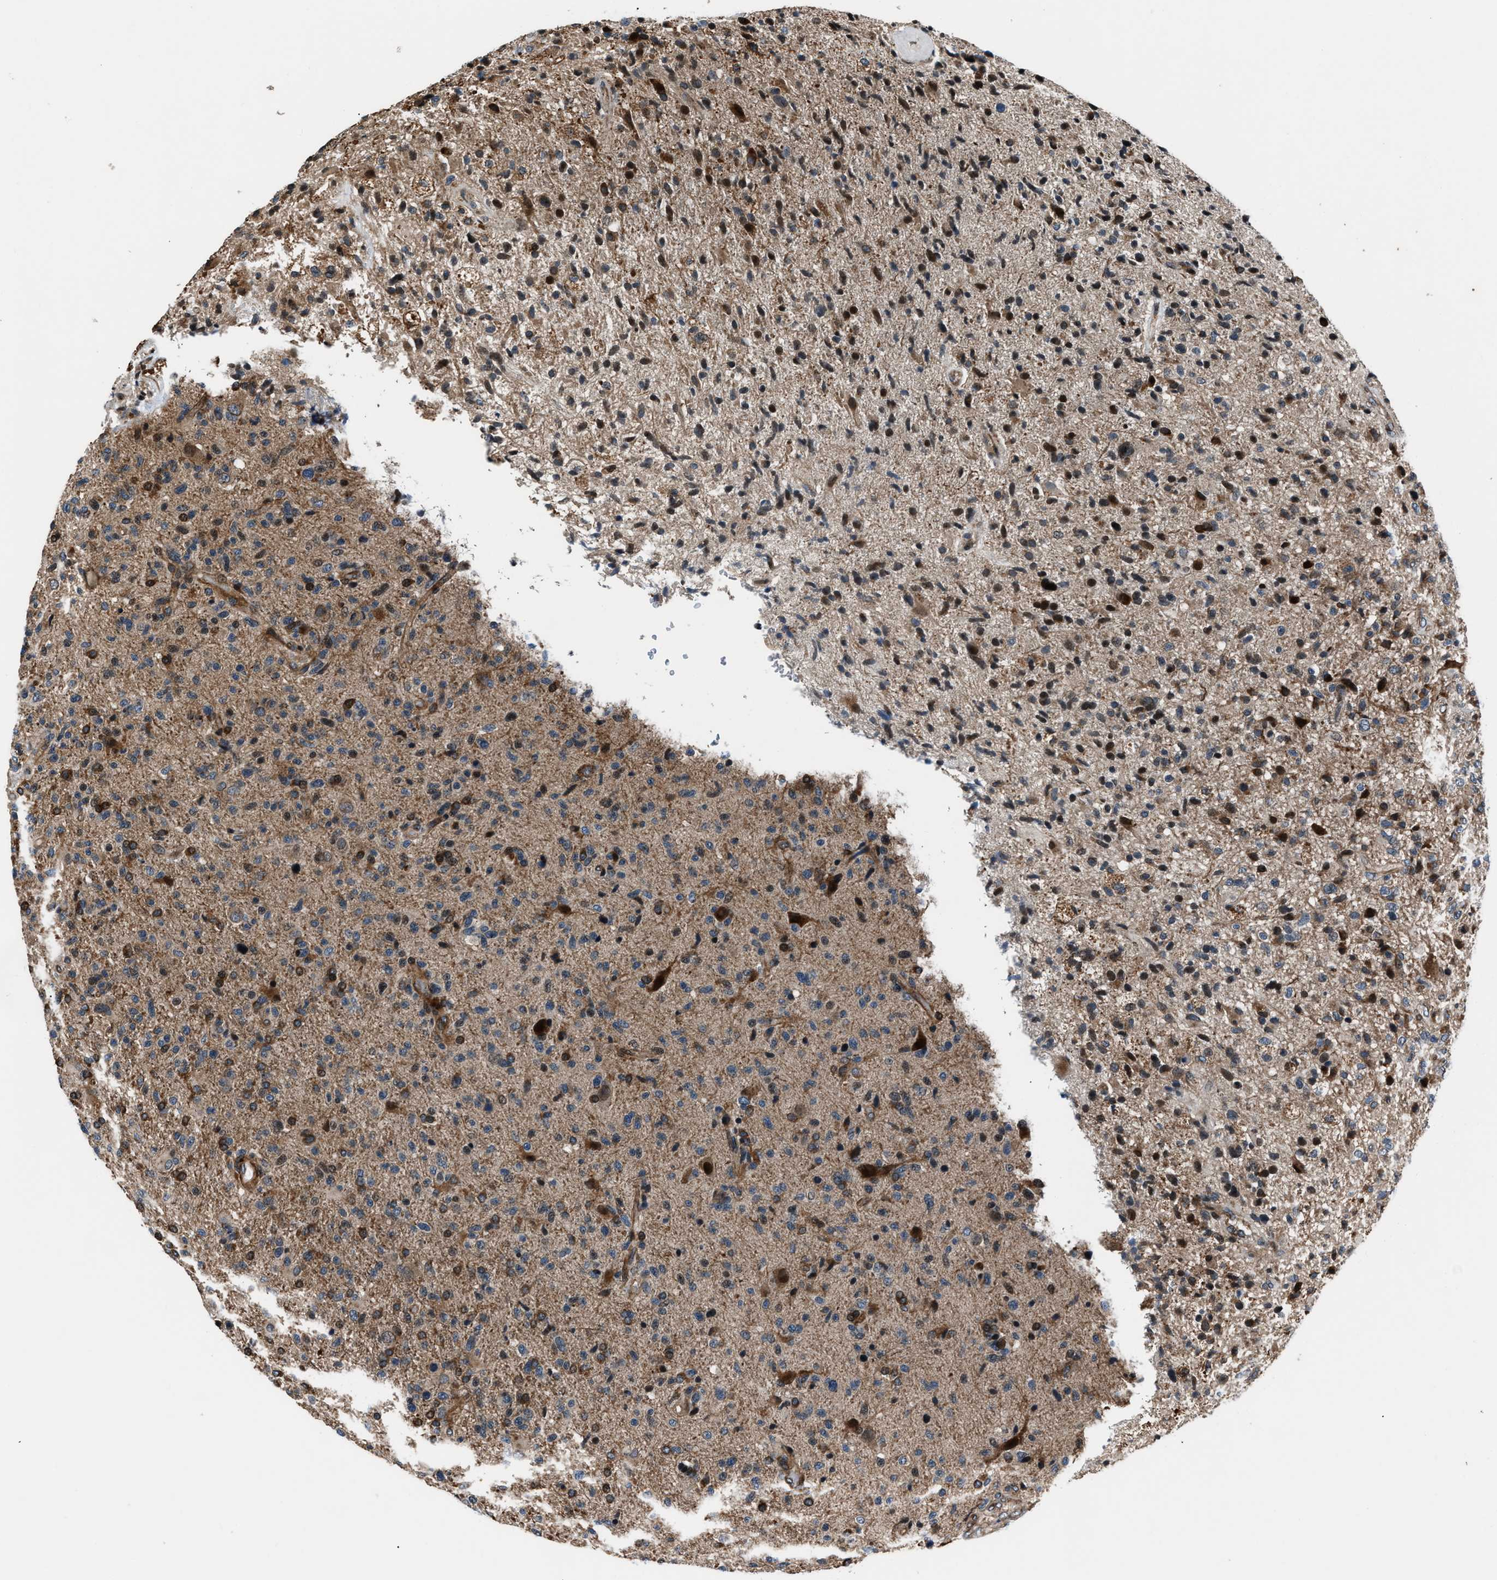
{"staining": {"intensity": "moderate", "quantity": ">75%", "location": "cytoplasmic/membranous,nuclear"}, "tissue": "glioma", "cell_type": "Tumor cells", "image_type": "cancer", "snomed": [{"axis": "morphology", "description": "Glioma, malignant, High grade"}, {"axis": "topography", "description": "Brain"}], "caption": "Immunohistochemical staining of human malignant high-grade glioma shows moderate cytoplasmic/membranous and nuclear protein positivity in approximately >75% of tumor cells. The protein of interest is stained brown, and the nuclei are stained in blue (DAB IHC with brightfield microscopy, high magnification).", "gene": "DYNC2I1", "patient": {"sex": "male", "age": 72}}